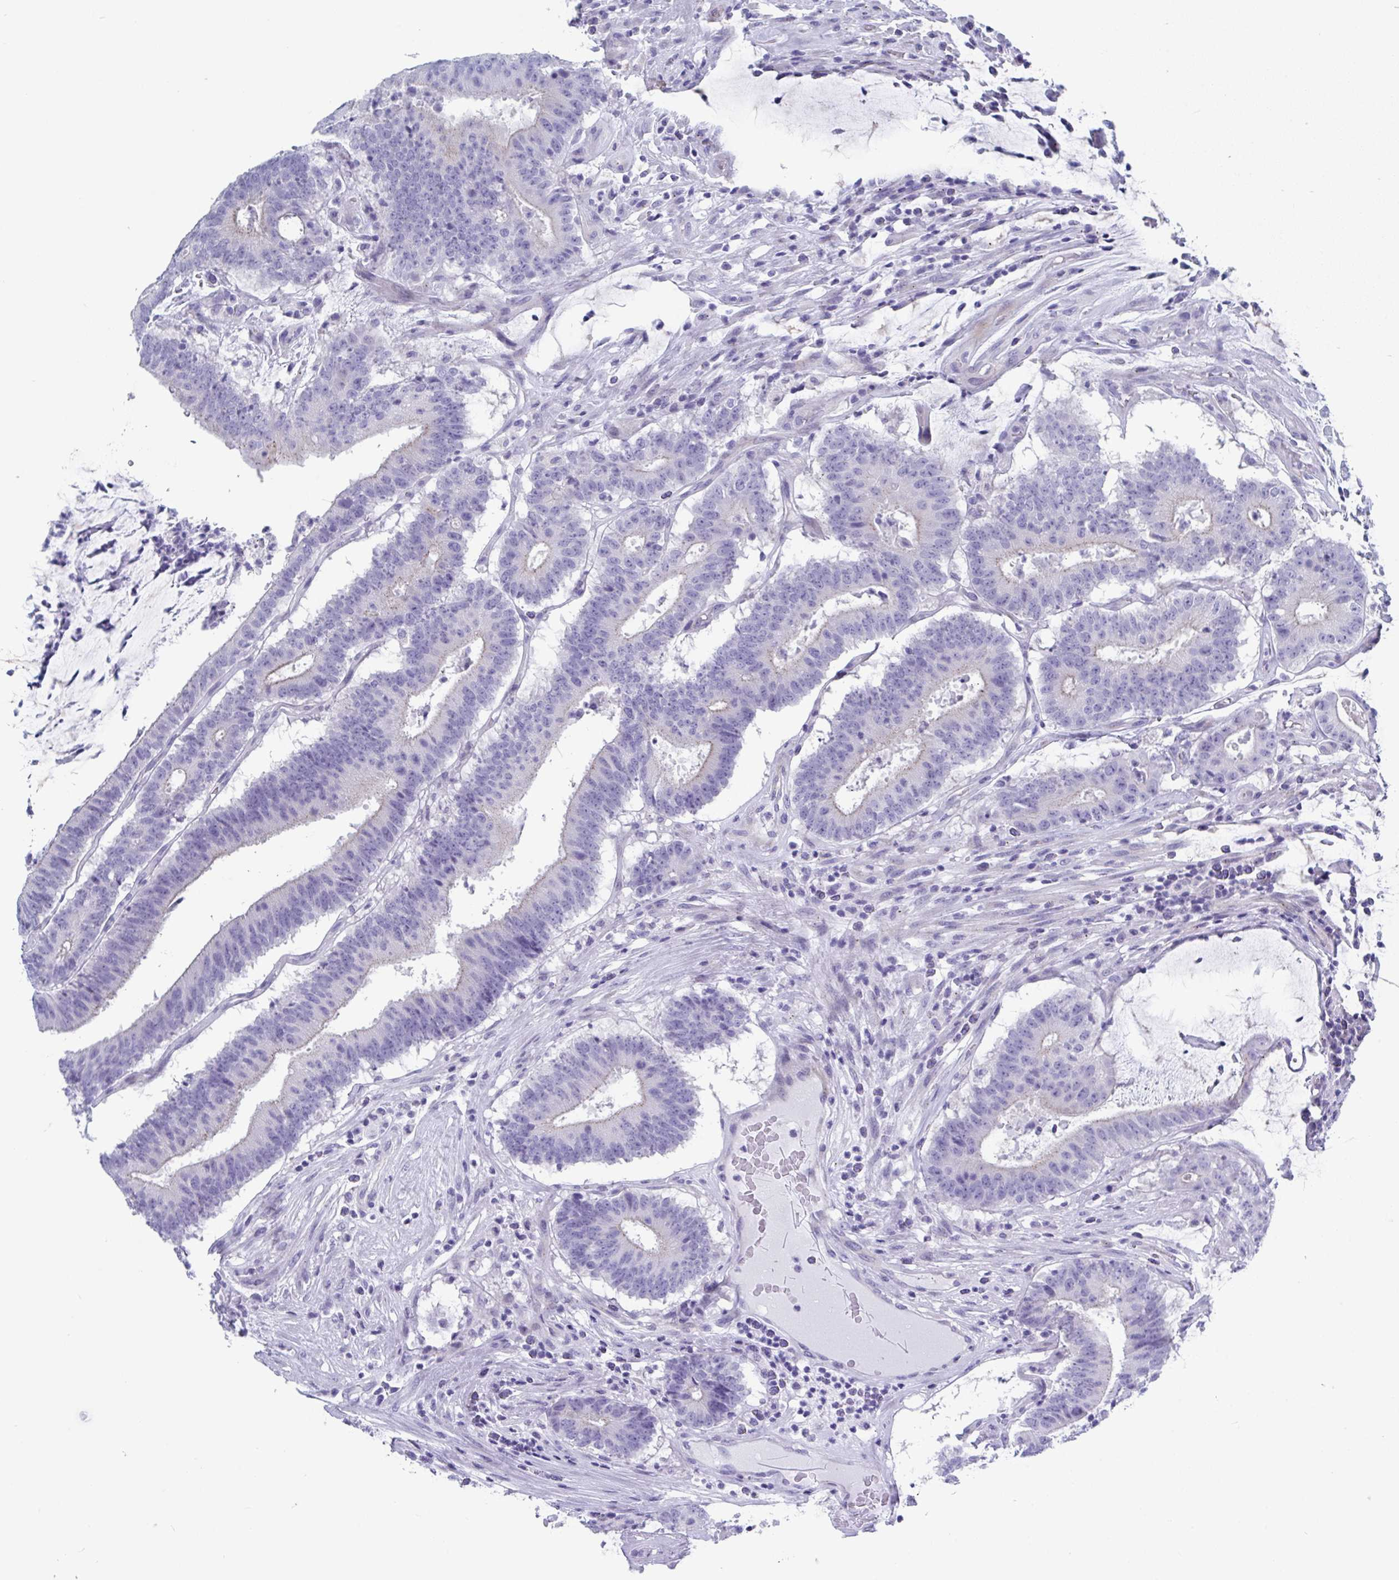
{"staining": {"intensity": "negative", "quantity": "none", "location": "none"}, "tissue": "colorectal cancer", "cell_type": "Tumor cells", "image_type": "cancer", "snomed": [{"axis": "morphology", "description": "Adenocarcinoma, NOS"}, {"axis": "topography", "description": "Colon"}], "caption": "Protein analysis of colorectal cancer (adenocarcinoma) displays no significant staining in tumor cells.", "gene": "TTC30B", "patient": {"sex": "female", "age": 43}}